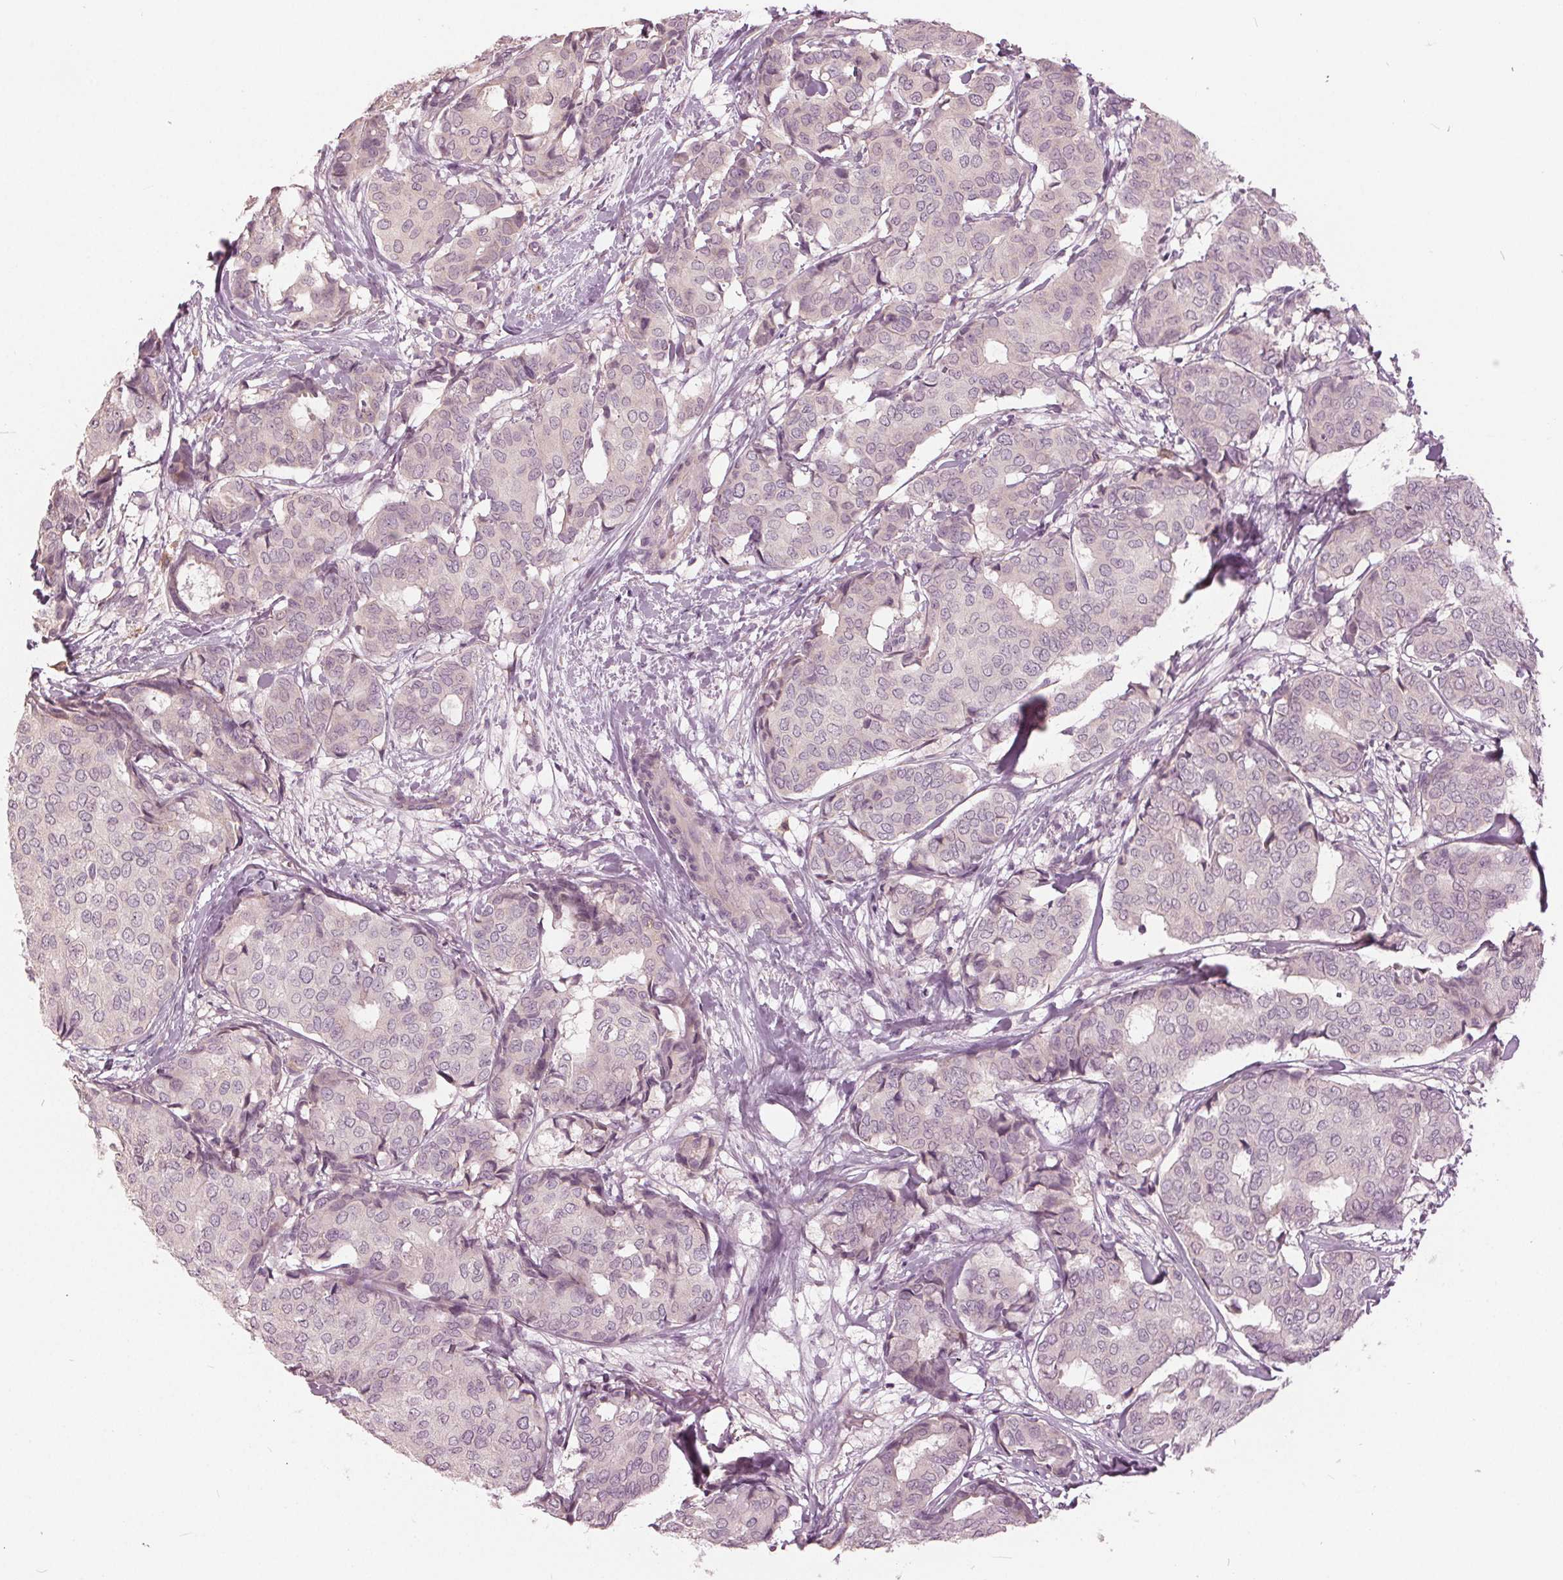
{"staining": {"intensity": "negative", "quantity": "none", "location": "none"}, "tissue": "breast cancer", "cell_type": "Tumor cells", "image_type": "cancer", "snomed": [{"axis": "morphology", "description": "Duct carcinoma"}, {"axis": "topography", "description": "Breast"}], "caption": "Immunohistochemistry of human breast cancer reveals no positivity in tumor cells. The staining was performed using DAB (3,3'-diaminobenzidine) to visualize the protein expression in brown, while the nuclei were stained in blue with hematoxylin (Magnification: 20x).", "gene": "KLK13", "patient": {"sex": "female", "age": 75}}